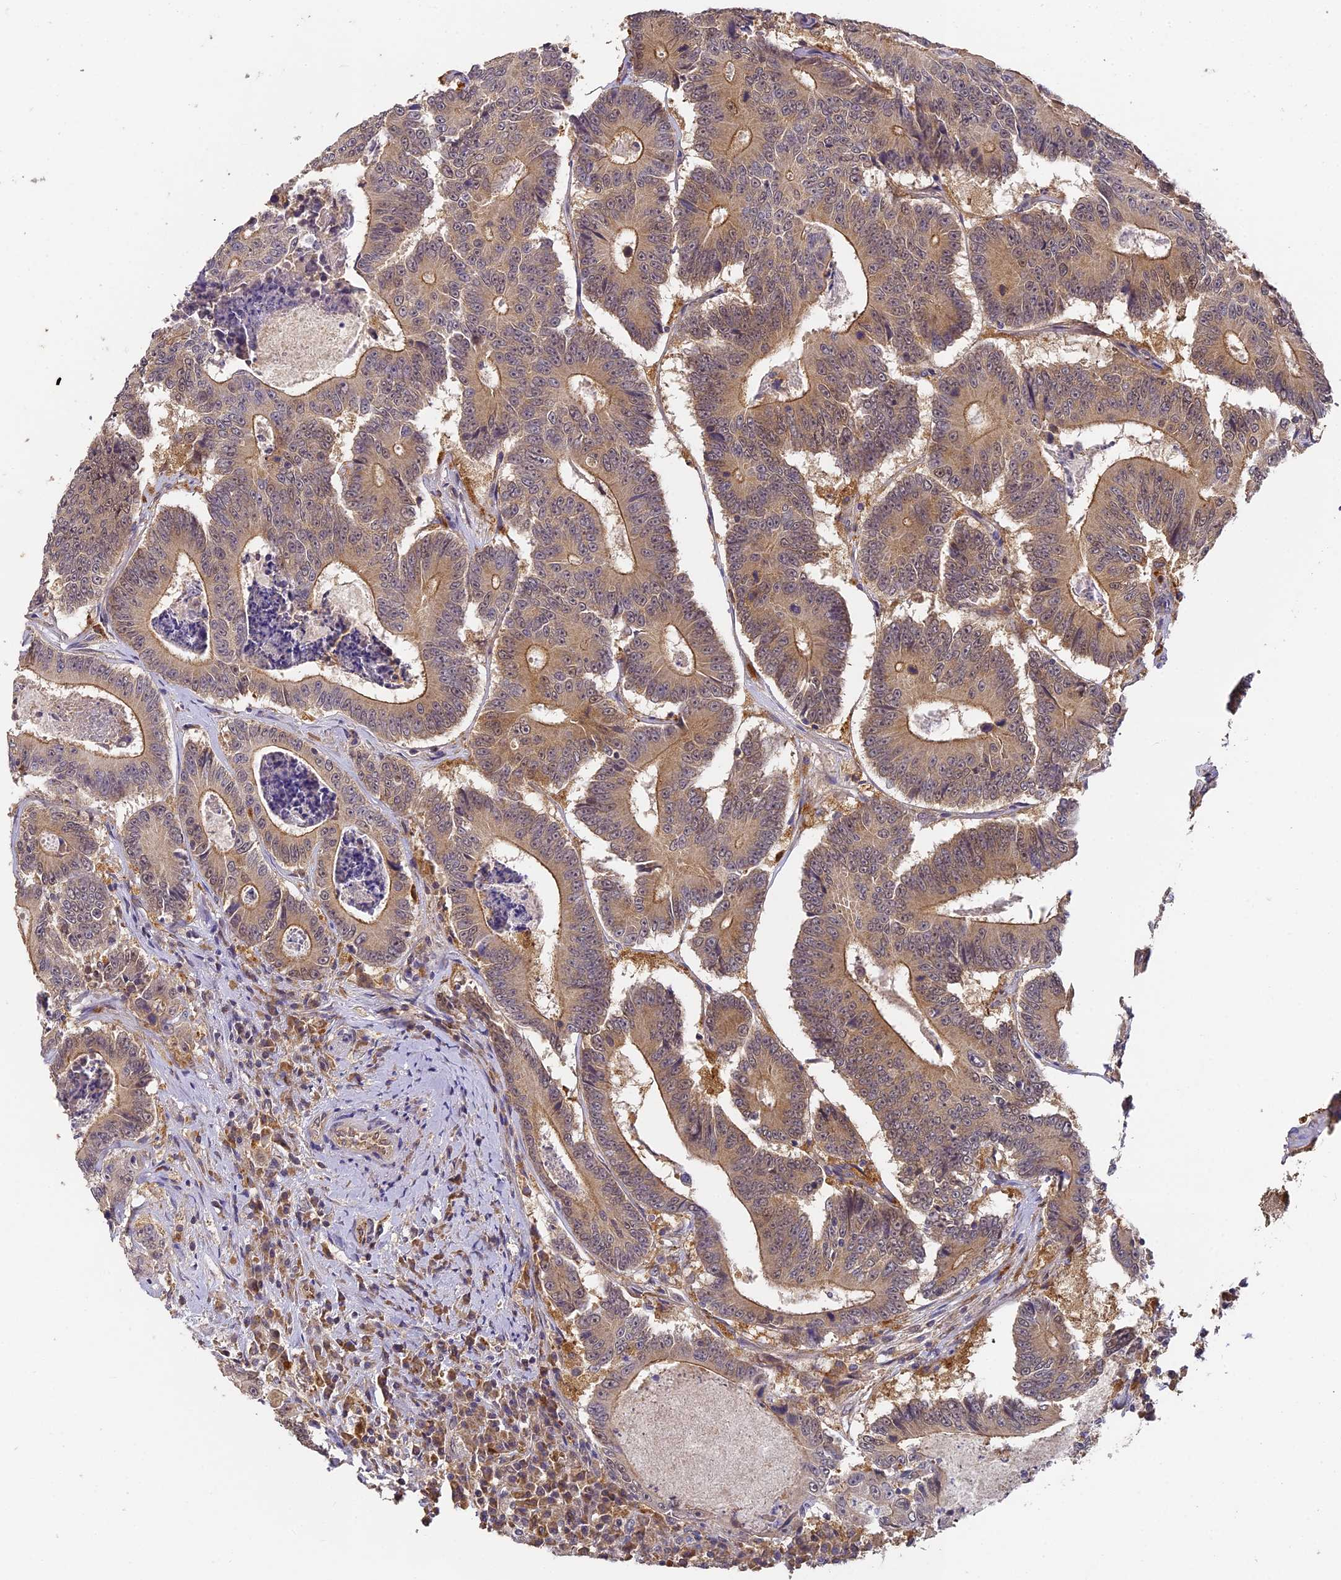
{"staining": {"intensity": "moderate", "quantity": ">75%", "location": "cytoplasmic/membranous"}, "tissue": "colorectal cancer", "cell_type": "Tumor cells", "image_type": "cancer", "snomed": [{"axis": "morphology", "description": "Adenocarcinoma, NOS"}, {"axis": "topography", "description": "Colon"}], "caption": "IHC (DAB) staining of human adenocarcinoma (colorectal) displays moderate cytoplasmic/membranous protein positivity in about >75% of tumor cells.", "gene": "YAE1", "patient": {"sex": "male", "age": 83}}